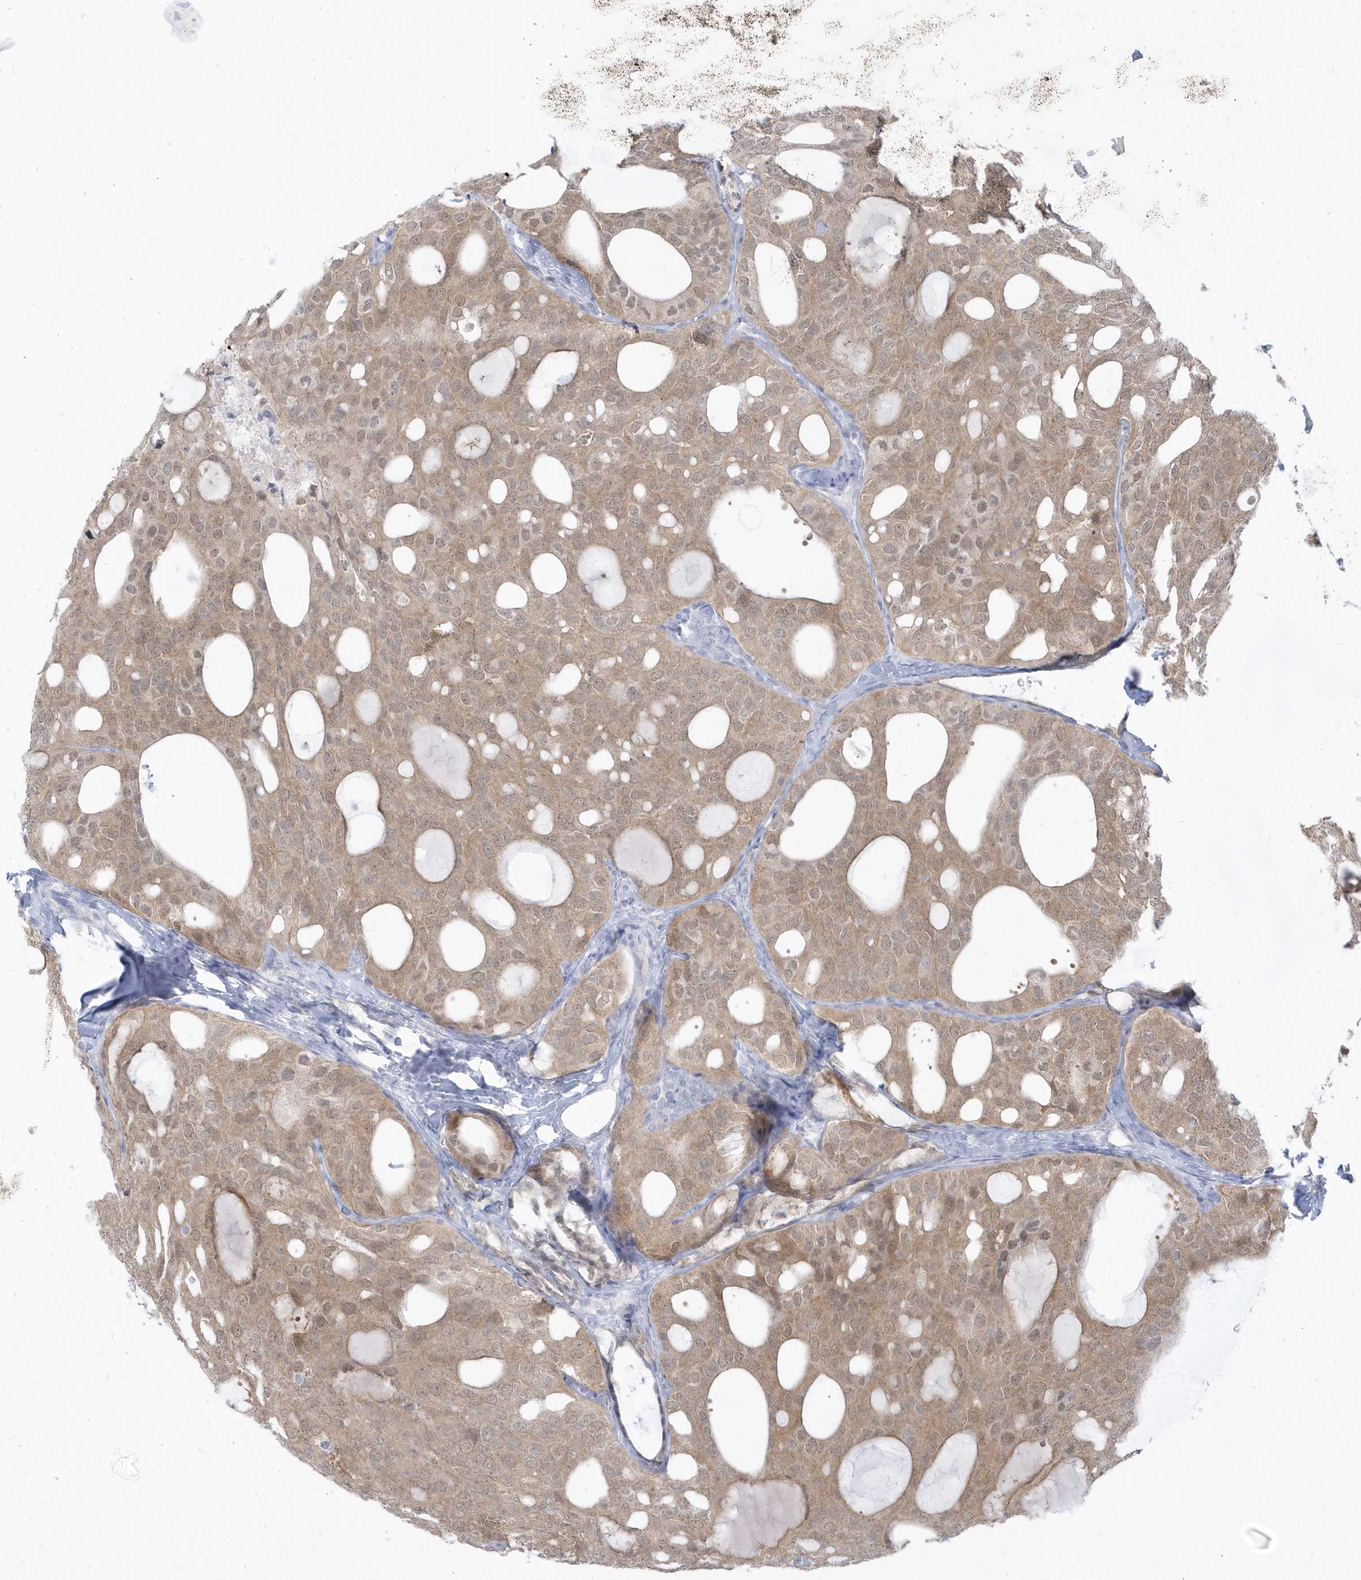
{"staining": {"intensity": "weak", "quantity": ">75%", "location": "cytoplasmic/membranous,nuclear"}, "tissue": "thyroid cancer", "cell_type": "Tumor cells", "image_type": "cancer", "snomed": [{"axis": "morphology", "description": "Follicular adenoma carcinoma, NOS"}, {"axis": "topography", "description": "Thyroid gland"}], "caption": "IHC image of thyroid cancer (follicular adenoma carcinoma) stained for a protein (brown), which reveals low levels of weak cytoplasmic/membranous and nuclear staining in approximately >75% of tumor cells.", "gene": "PCBD1", "patient": {"sex": "male", "age": 75}}